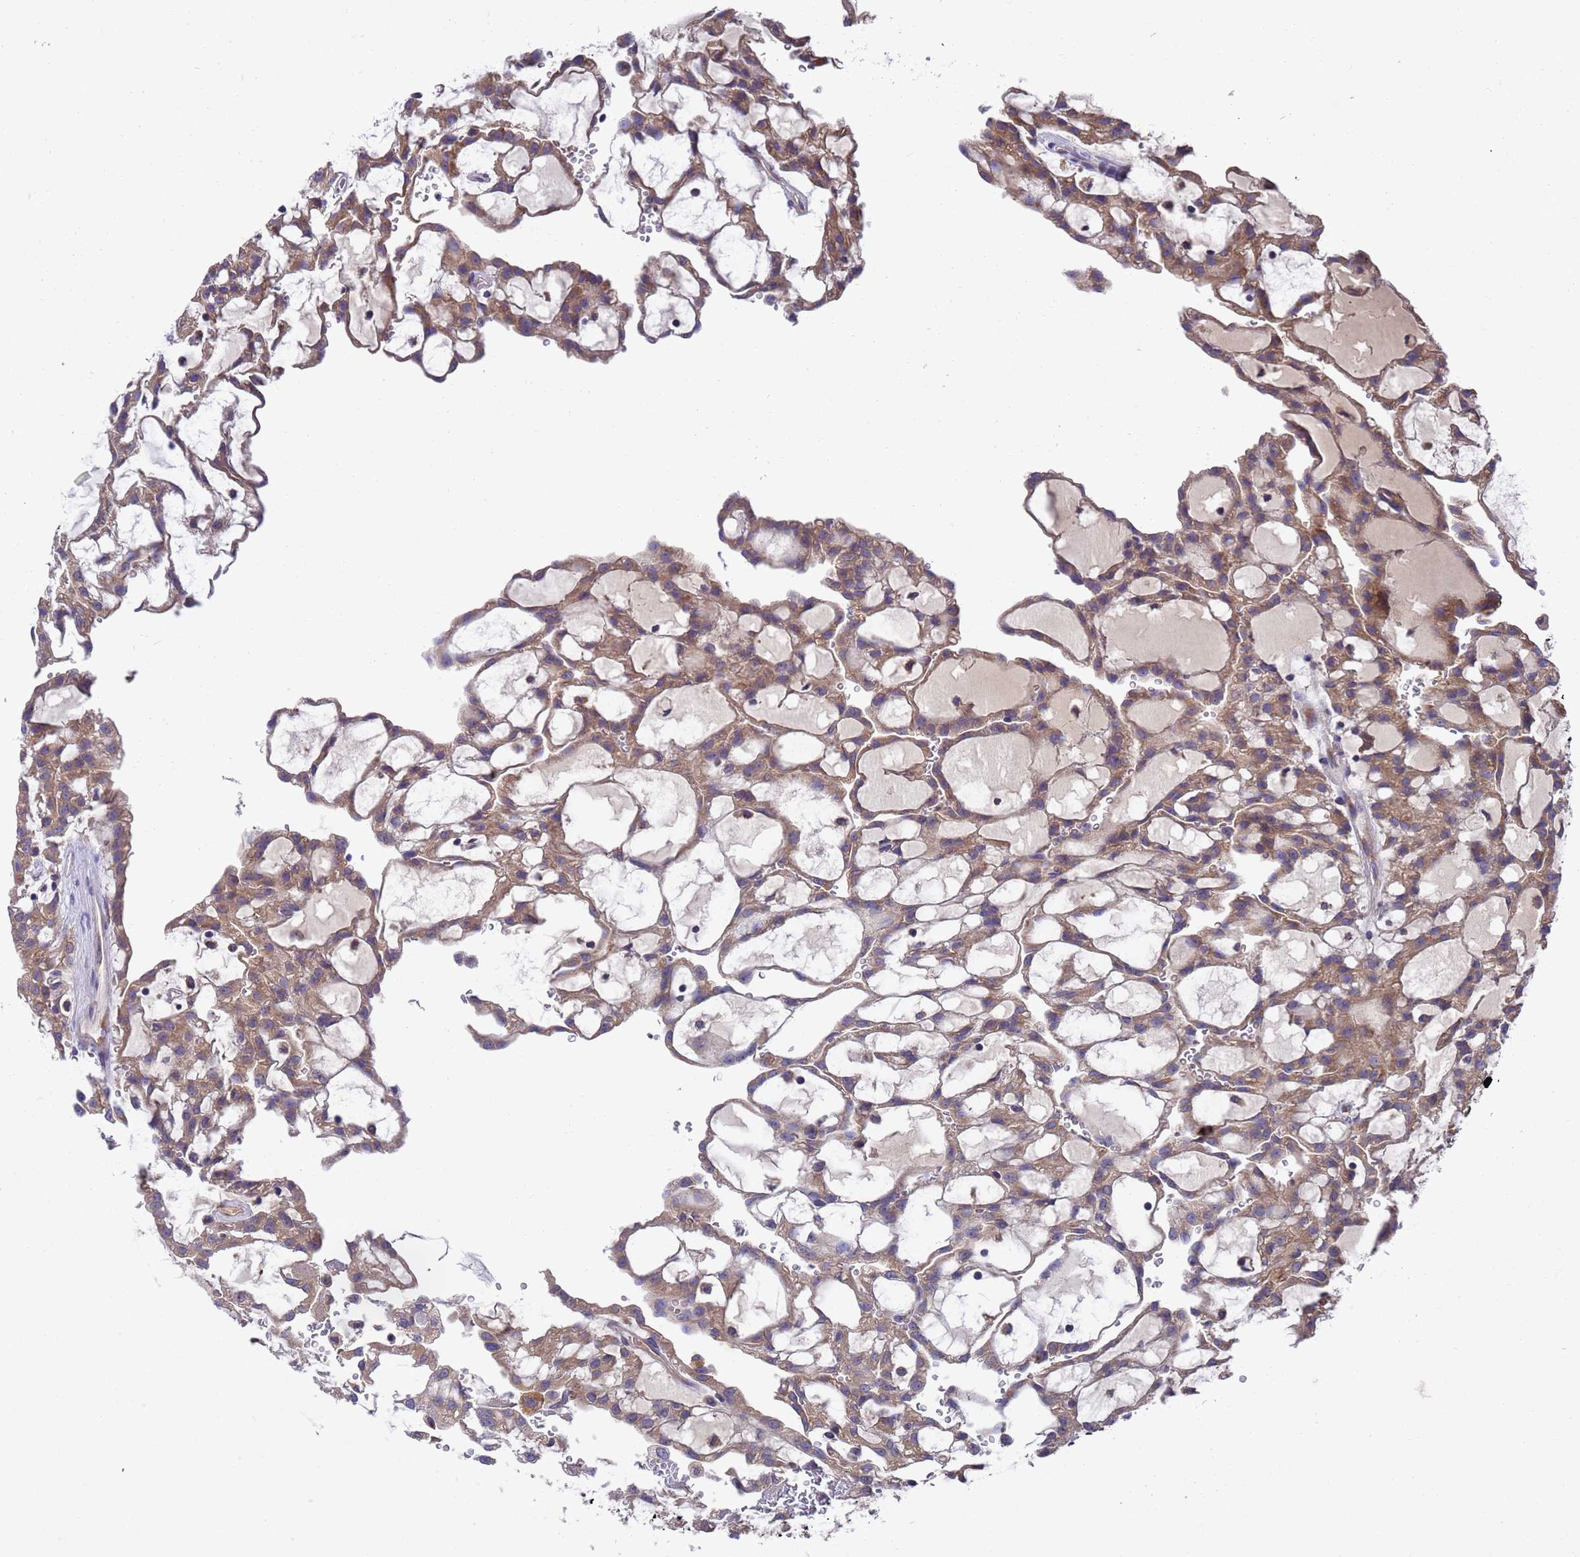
{"staining": {"intensity": "moderate", "quantity": "25%-75%", "location": "cytoplasmic/membranous"}, "tissue": "renal cancer", "cell_type": "Tumor cells", "image_type": "cancer", "snomed": [{"axis": "morphology", "description": "Adenocarcinoma, NOS"}, {"axis": "topography", "description": "Kidney"}], "caption": "Immunohistochemistry image of neoplastic tissue: human renal cancer (adenocarcinoma) stained using IHC displays medium levels of moderate protein expression localized specifically in the cytoplasmic/membranous of tumor cells, appearing as a cytoplasmic/membranous brown color.", "gene": "DCAF12L2", "patient": {"sex": "male", "age": 63}}